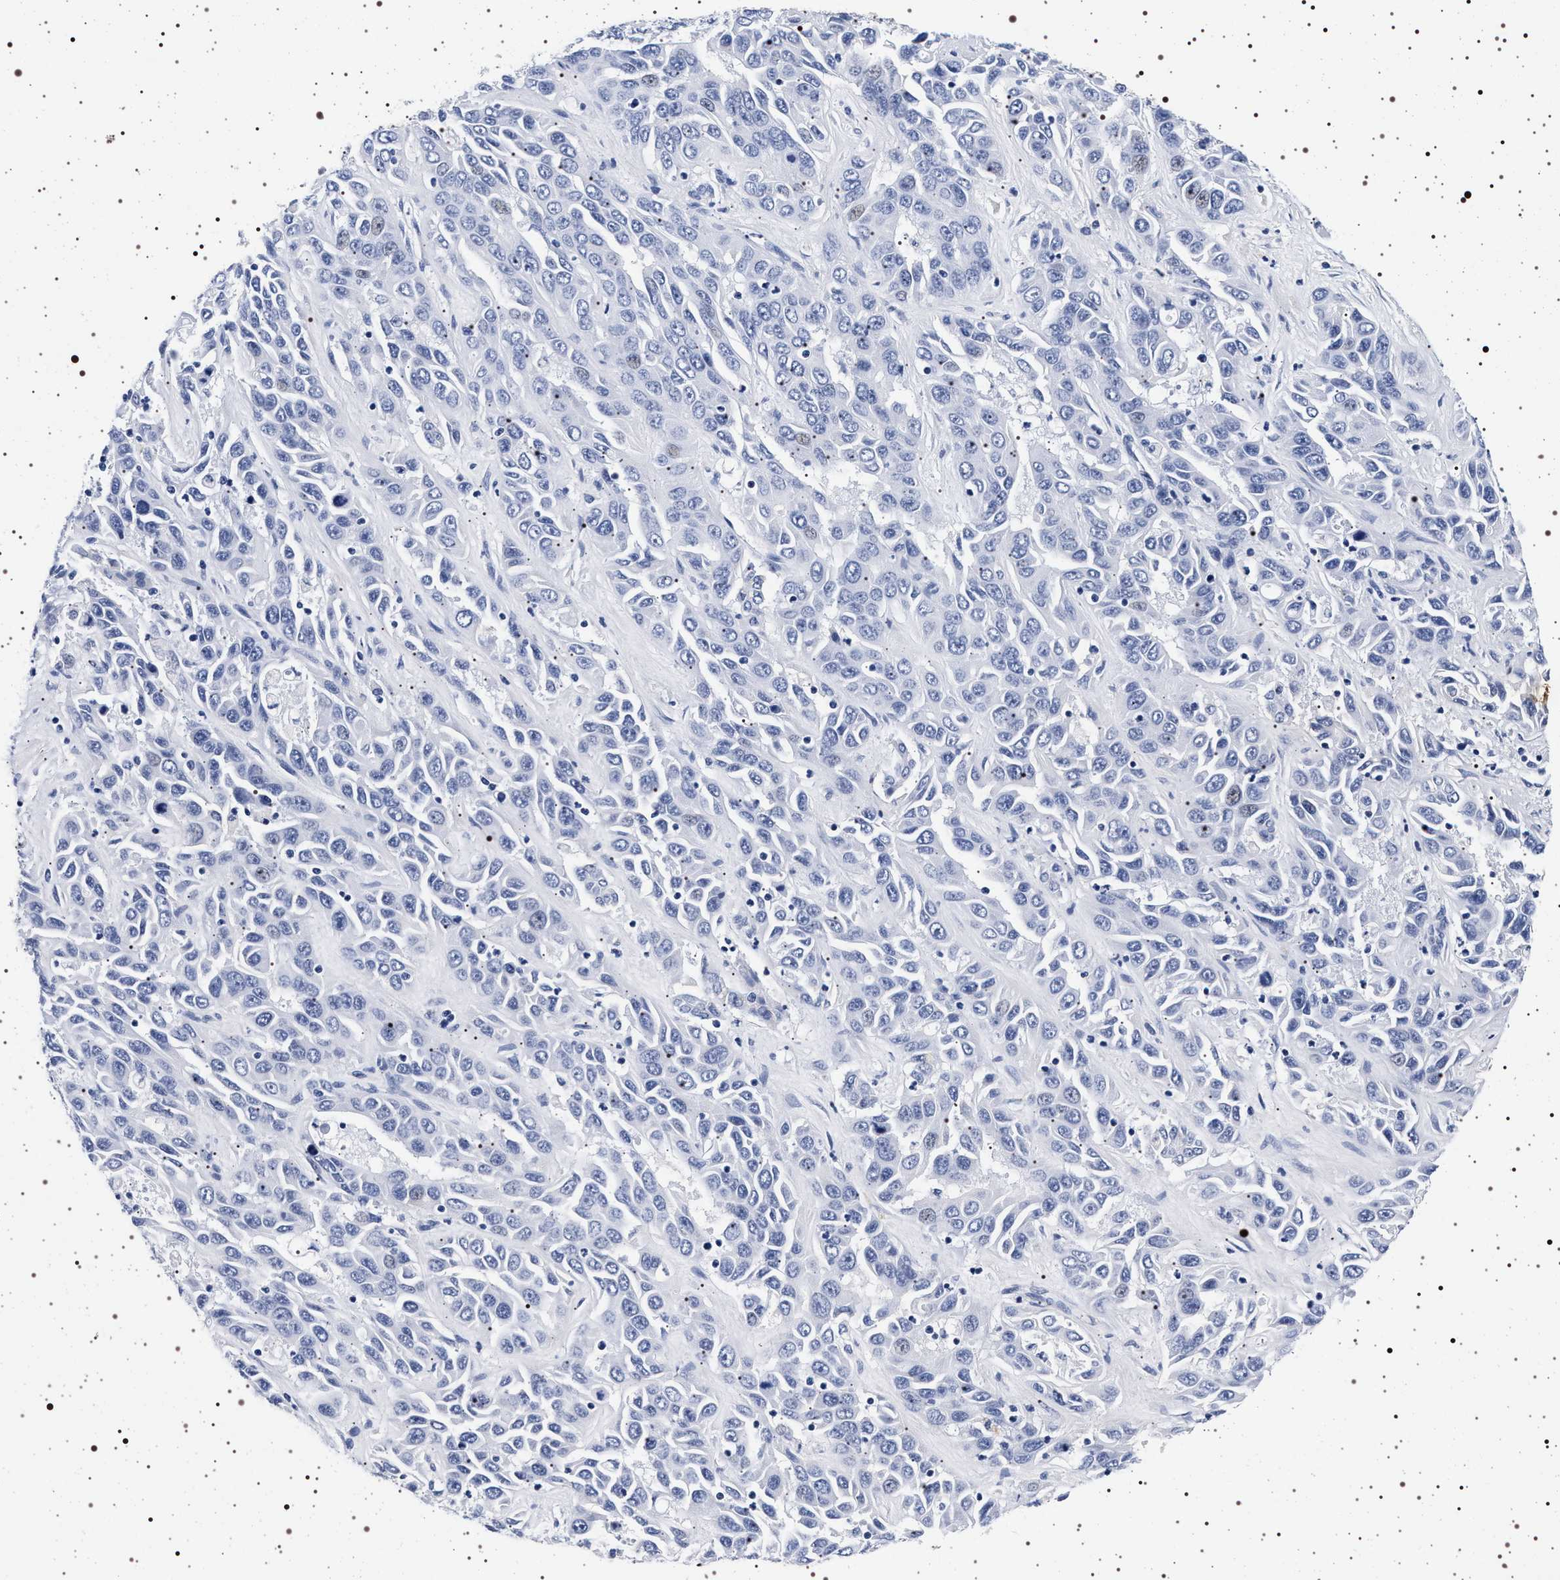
{"staining": {"intensity": "negative", "quantity": "none", "location": "none"}, "tissue": "liver cancer", "cell_type": "Tumor cells", "image_type": "cancer", "snomed": [{"axis": "morphology", "description": "Cholangiocarcinoma"}, {"axis": "topography", "description": "Liver"}], "caption": "Immunohistochemistry (IHC) micrograph of human liver cancer (cholangiocarcinoma) stained for a protein (brown), which demonstrates no staining in tumor cells.", "gene": "MAPK10", "patient": {"sex": "female", "age": 52}}